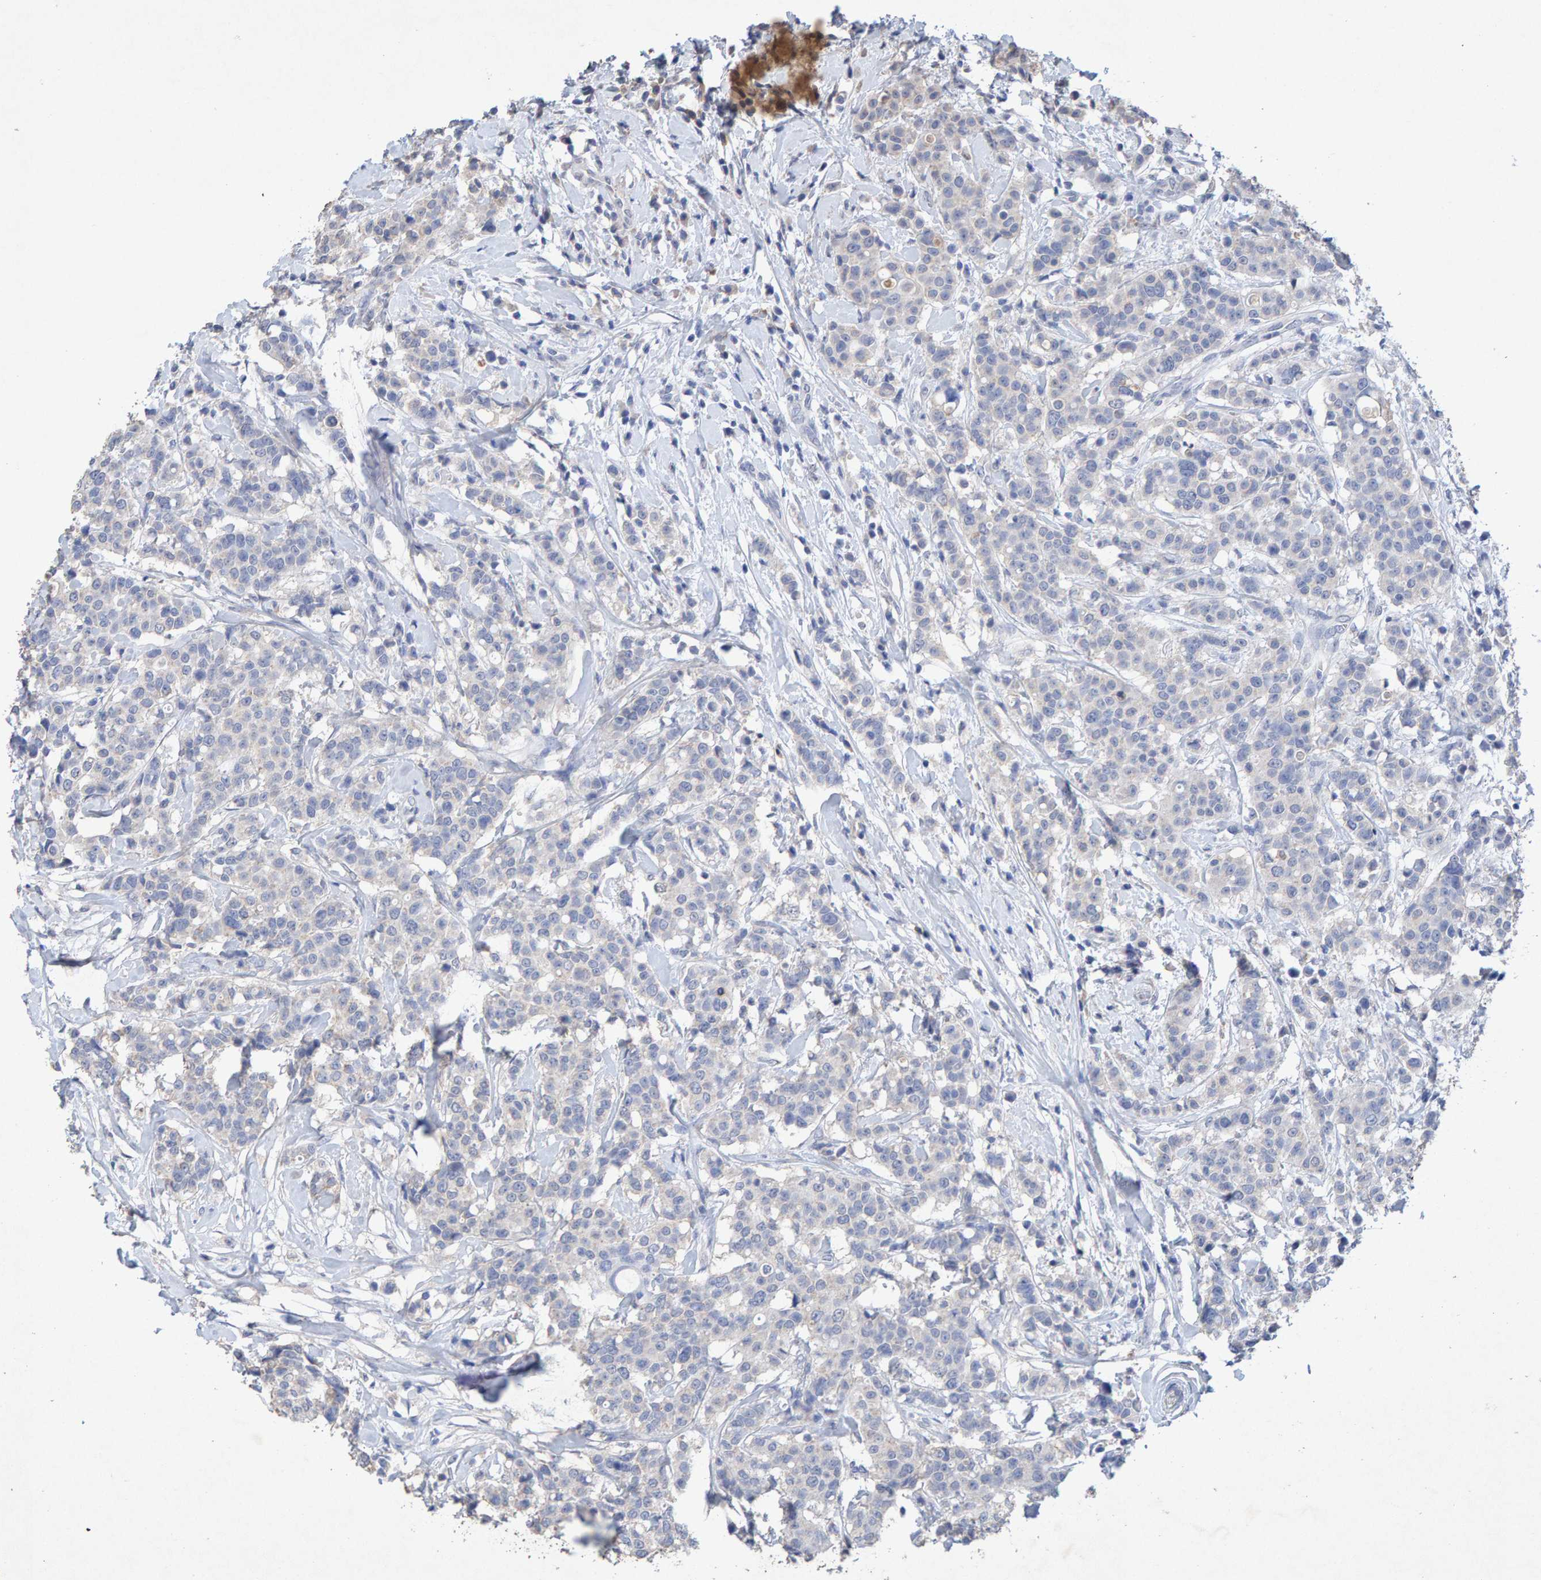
{"staining": {"intensity": "negative", "quantity": "none", "location": "none"}, "tissue": "breast cancer", "cell_type": "Tumor cells", "image_type": "cancer", "snomed": [{"axis": "morphology", "description": "Duct carcinoma"}, {"axis": "topography", "description": "Breast"}], "caption": "IHC micrograph of neoplastic tissue: human breast invasive ductal carcinoma stained with DAB (3,3'-diaminobenzidine) exhibits no significant protein positivity in tumor cells.", "gene": "CTH", "patient": {"sex": "female", "age": 27}}